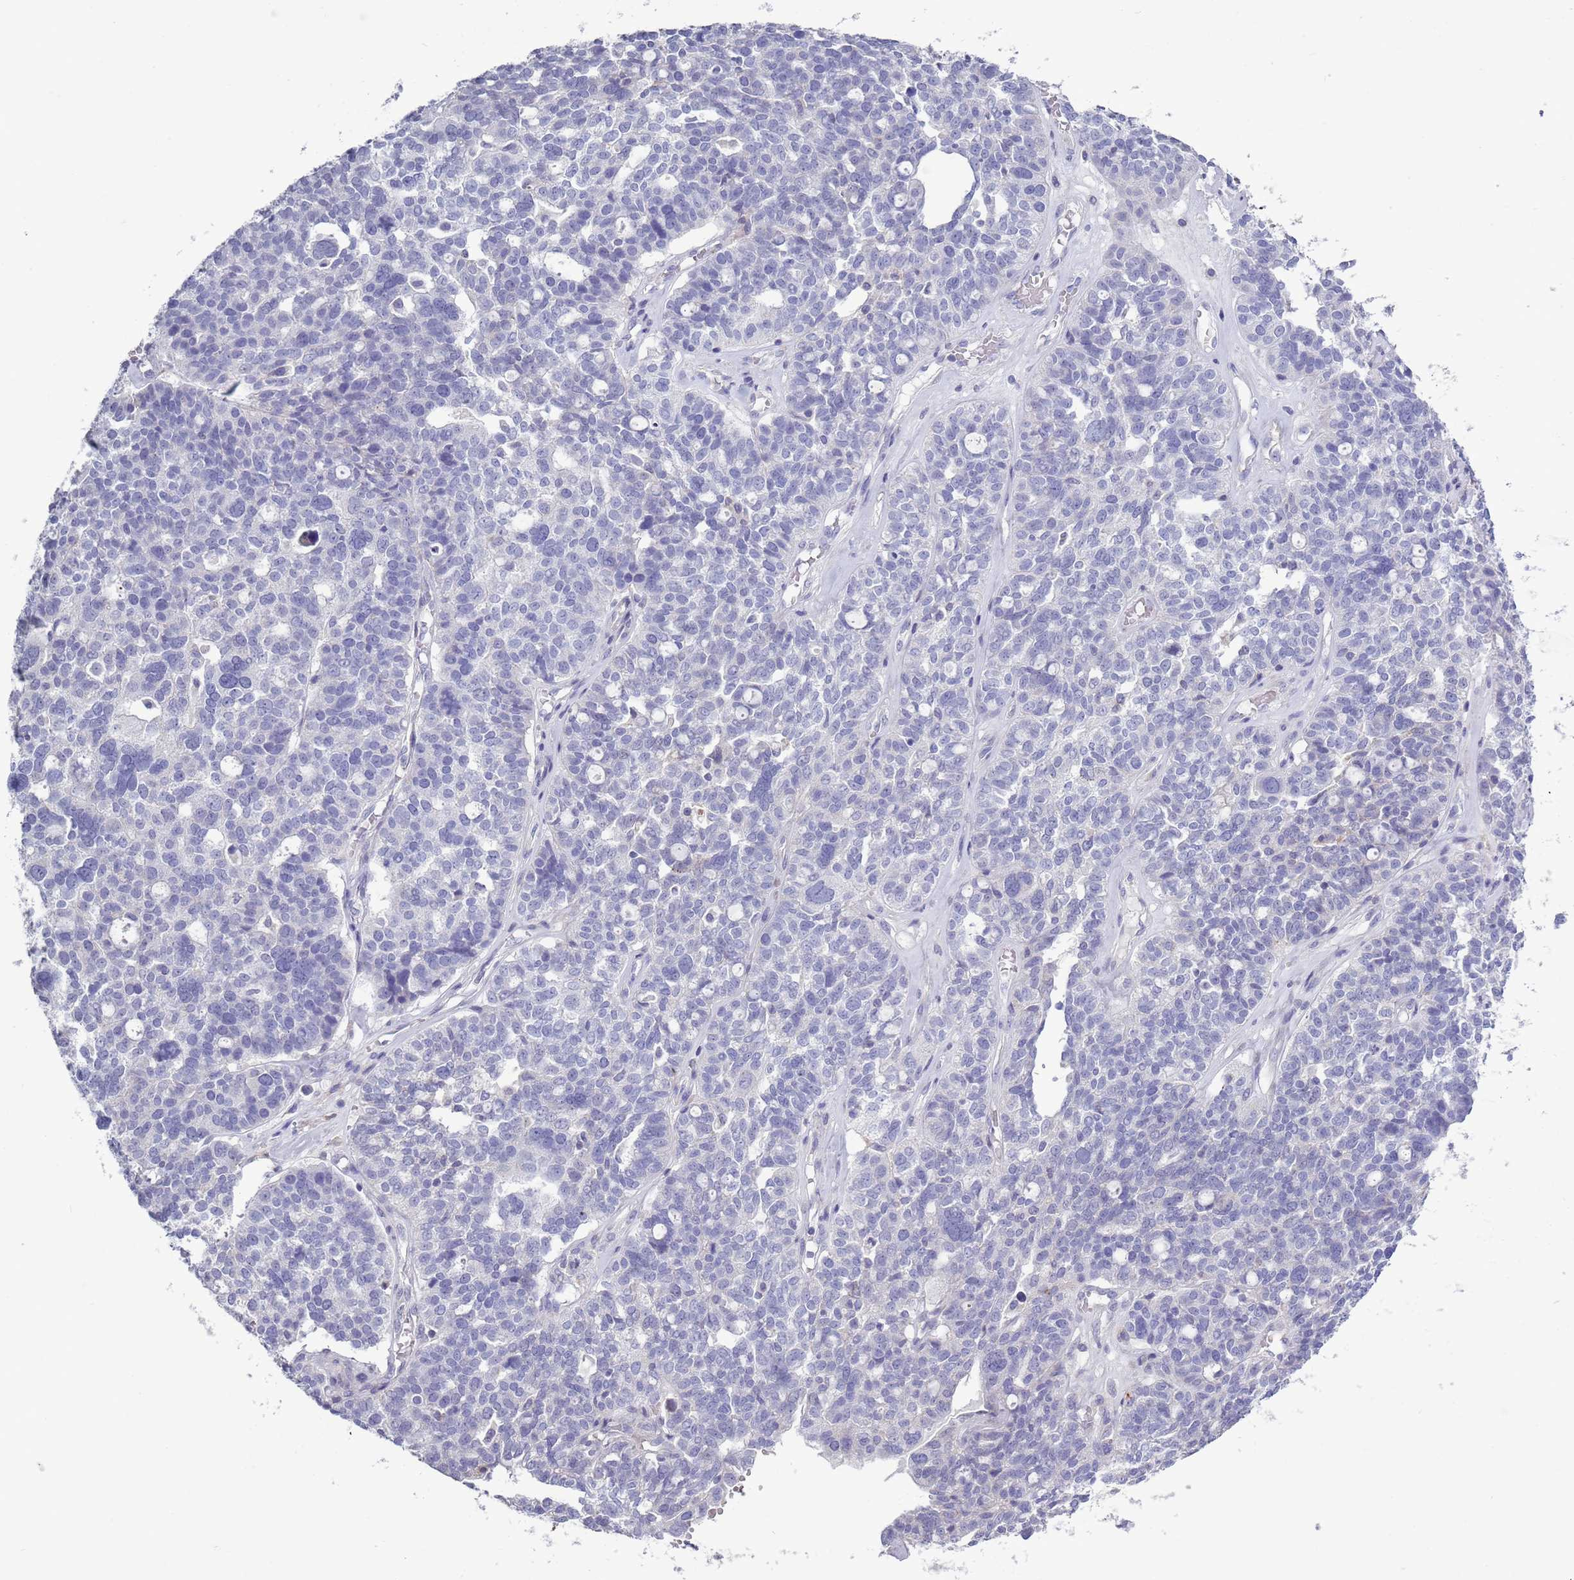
{"staining": {"intensity": "negative", "quantity": "none", "location": "none"}, "tissue": "ovarian cancer", "cell_type": "Tumor cells", "image_type": "cancer", "snomed": [{"axis": "morphology", "description": "Cystadenocarcinoma, serous, NOS"}, {"axis": "topography", "description": "Ovary"}], "caption": "Tumor cells are negative for protein expression in human ovarian serous cystadenocarcinoma. Nuclei are stained in blue.", "gene": "ACSBG1", "patient": {"sex": "female", "age": 59}}